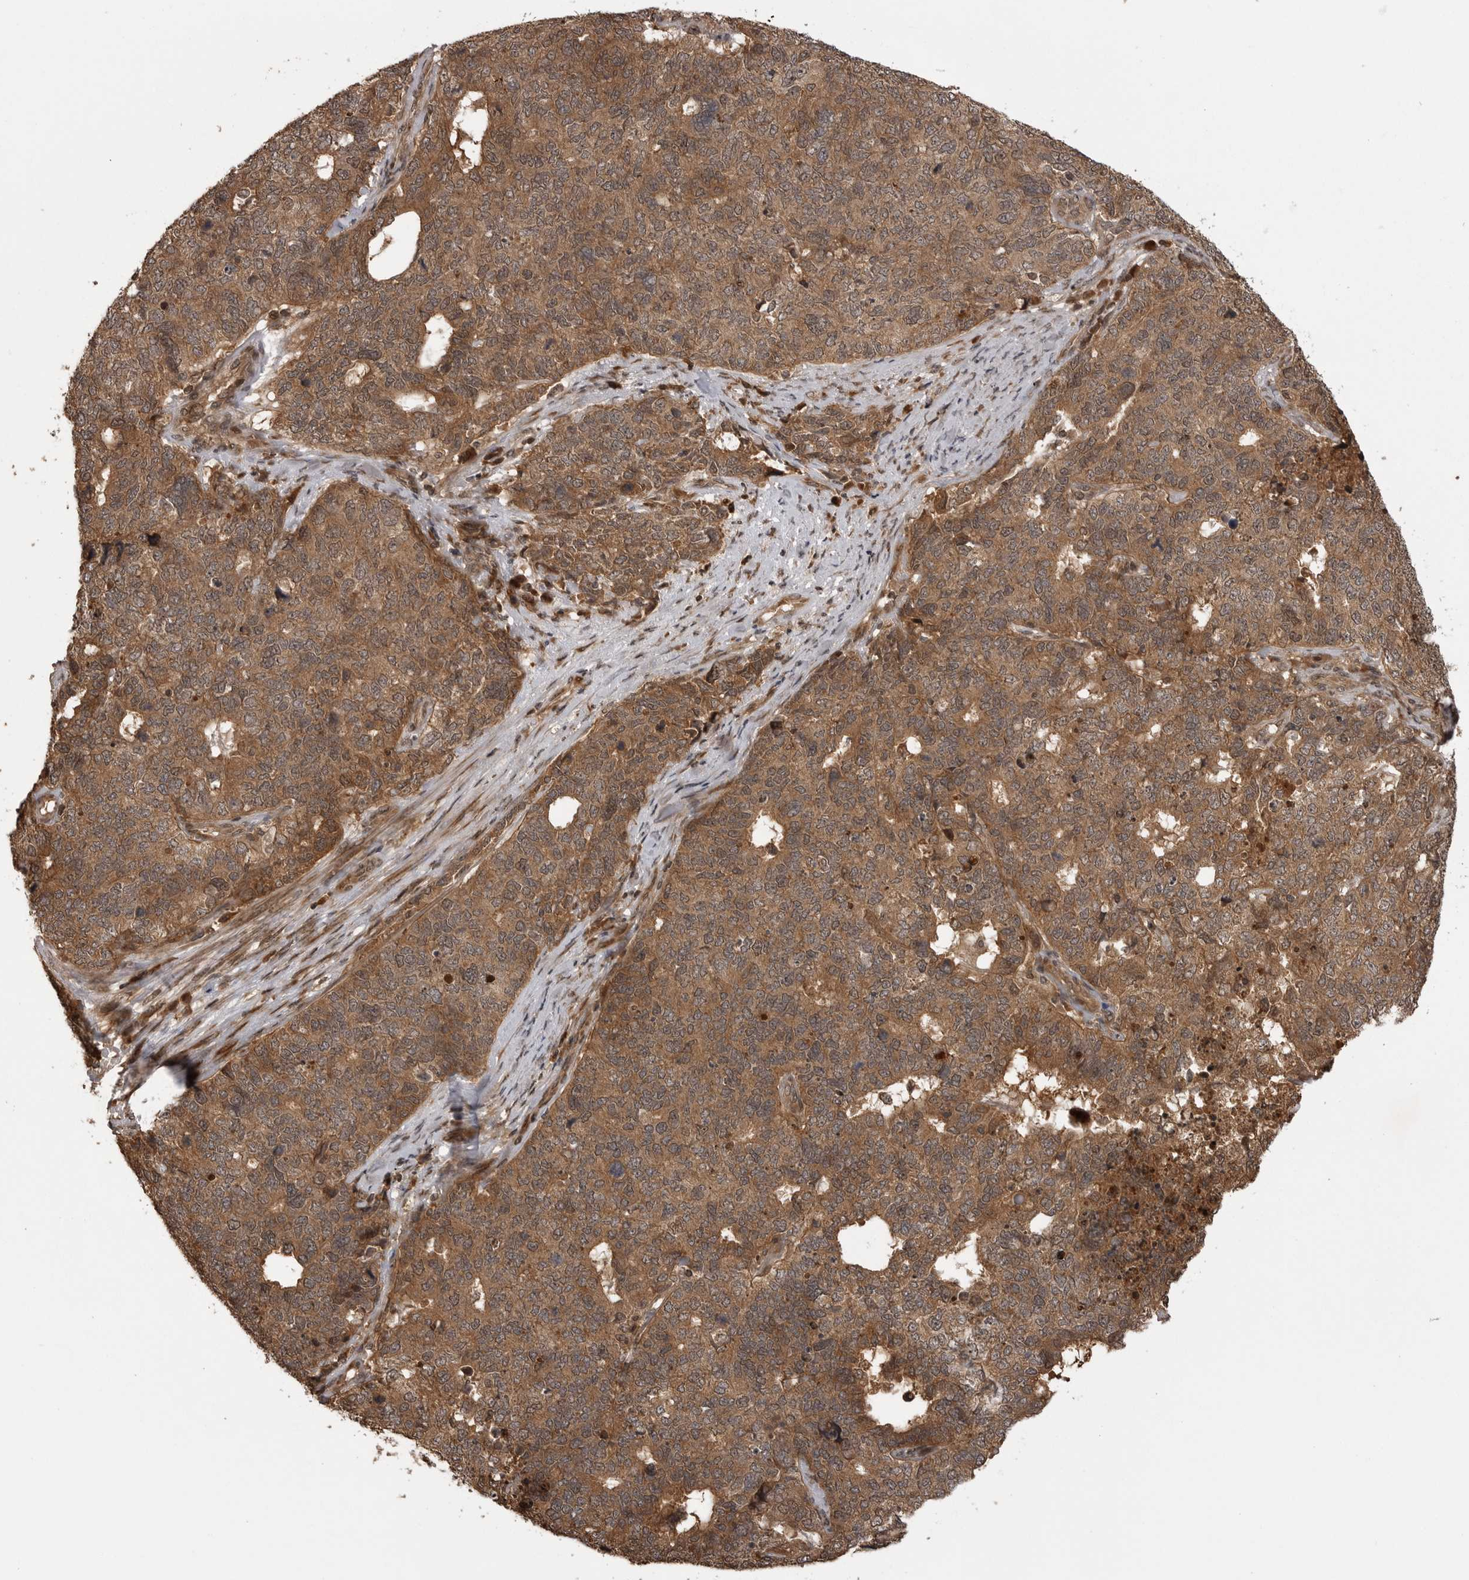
{"staining": {"intensity": "moderate", "quantity": ">75%", "location": "cytoplasmic/membranous"}, "tissue": "cervical cancer", "cell_type": "Tumor cells", "image_type": "cancer", "snomed": [{"axis": "morphology", "description": "Squamous cell carcinoma, NOS"}, {"axis": "topography", "description": "Cervix"}], "caption": "Brown immunohistochemical staining in squamous cell carcinoma (cervical) exhibits moderate cytoplasmic/membranous staining in about >75% of tumor cells. (Stains: DAB in brown, nuclei in blue, Microscopy: brightfield microscopy at high magnification).", "gene": "AKAP7", "patient": {"sex": "female", "age": 63}}